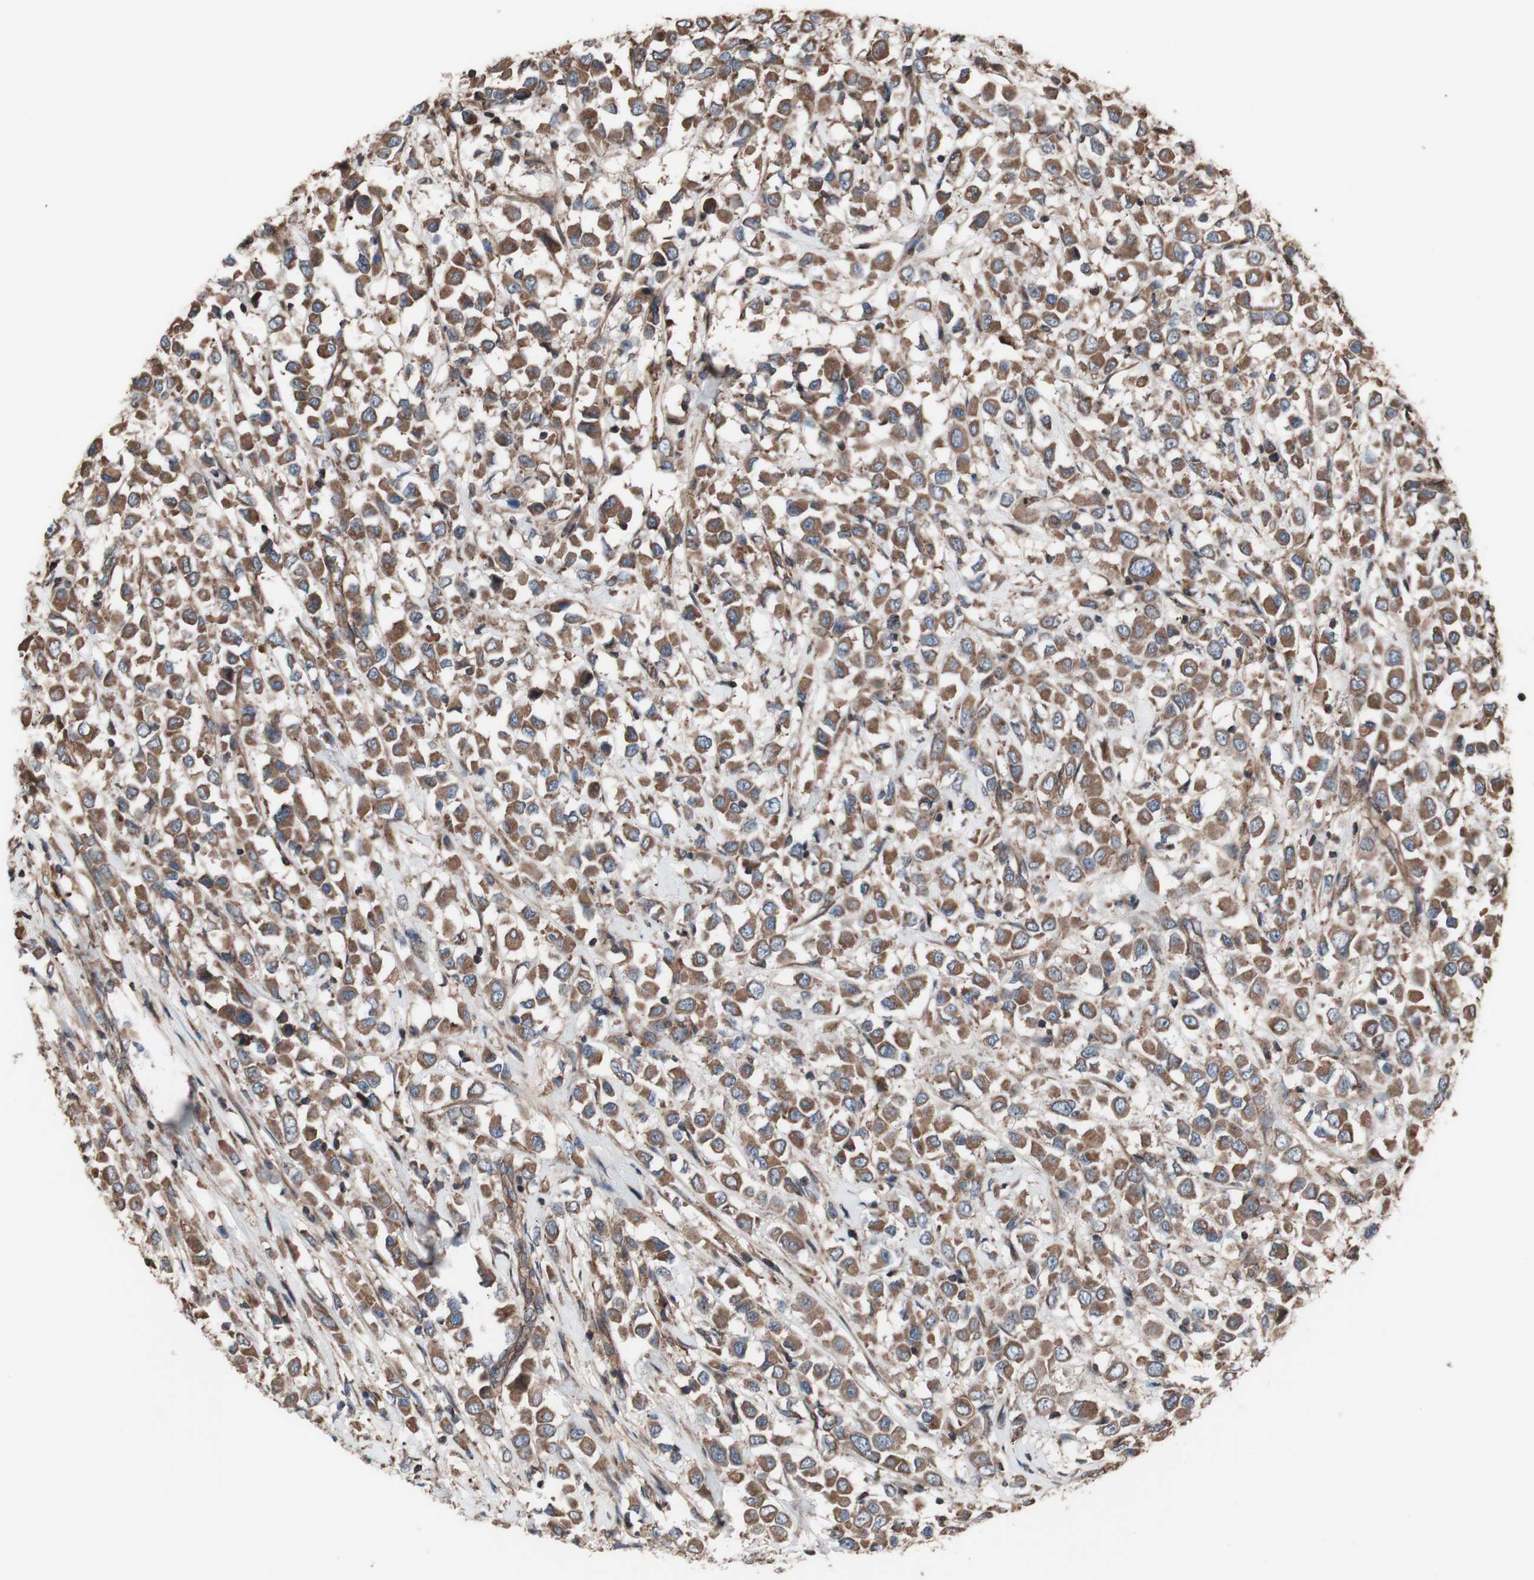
{"staining": {"intensity": "moderate", "quantity": ">75%", "location": "cytoplasmic/membranous"}, "tissue": "breast cancer", "cell_type": "Tumor cells", "image_type": "cancer", "snomed": [{"axis": "morphology", "description": "Duct carcinoma"}, {"axis": "topography", "description": "Breast"}], "caption": "Immunohistochemistry micrograph of neoplastic tissue: human breast cancer stained using immunohistochemistry (IHC) reveals medium levels of moderate protein expression localized specifically in the cytoplasmic/membranous of tumor cells, appearing as a cytoplasmic/membranous brown color.", "gene": "COPB1", "patient": {"sex": "female", "age": 61}}